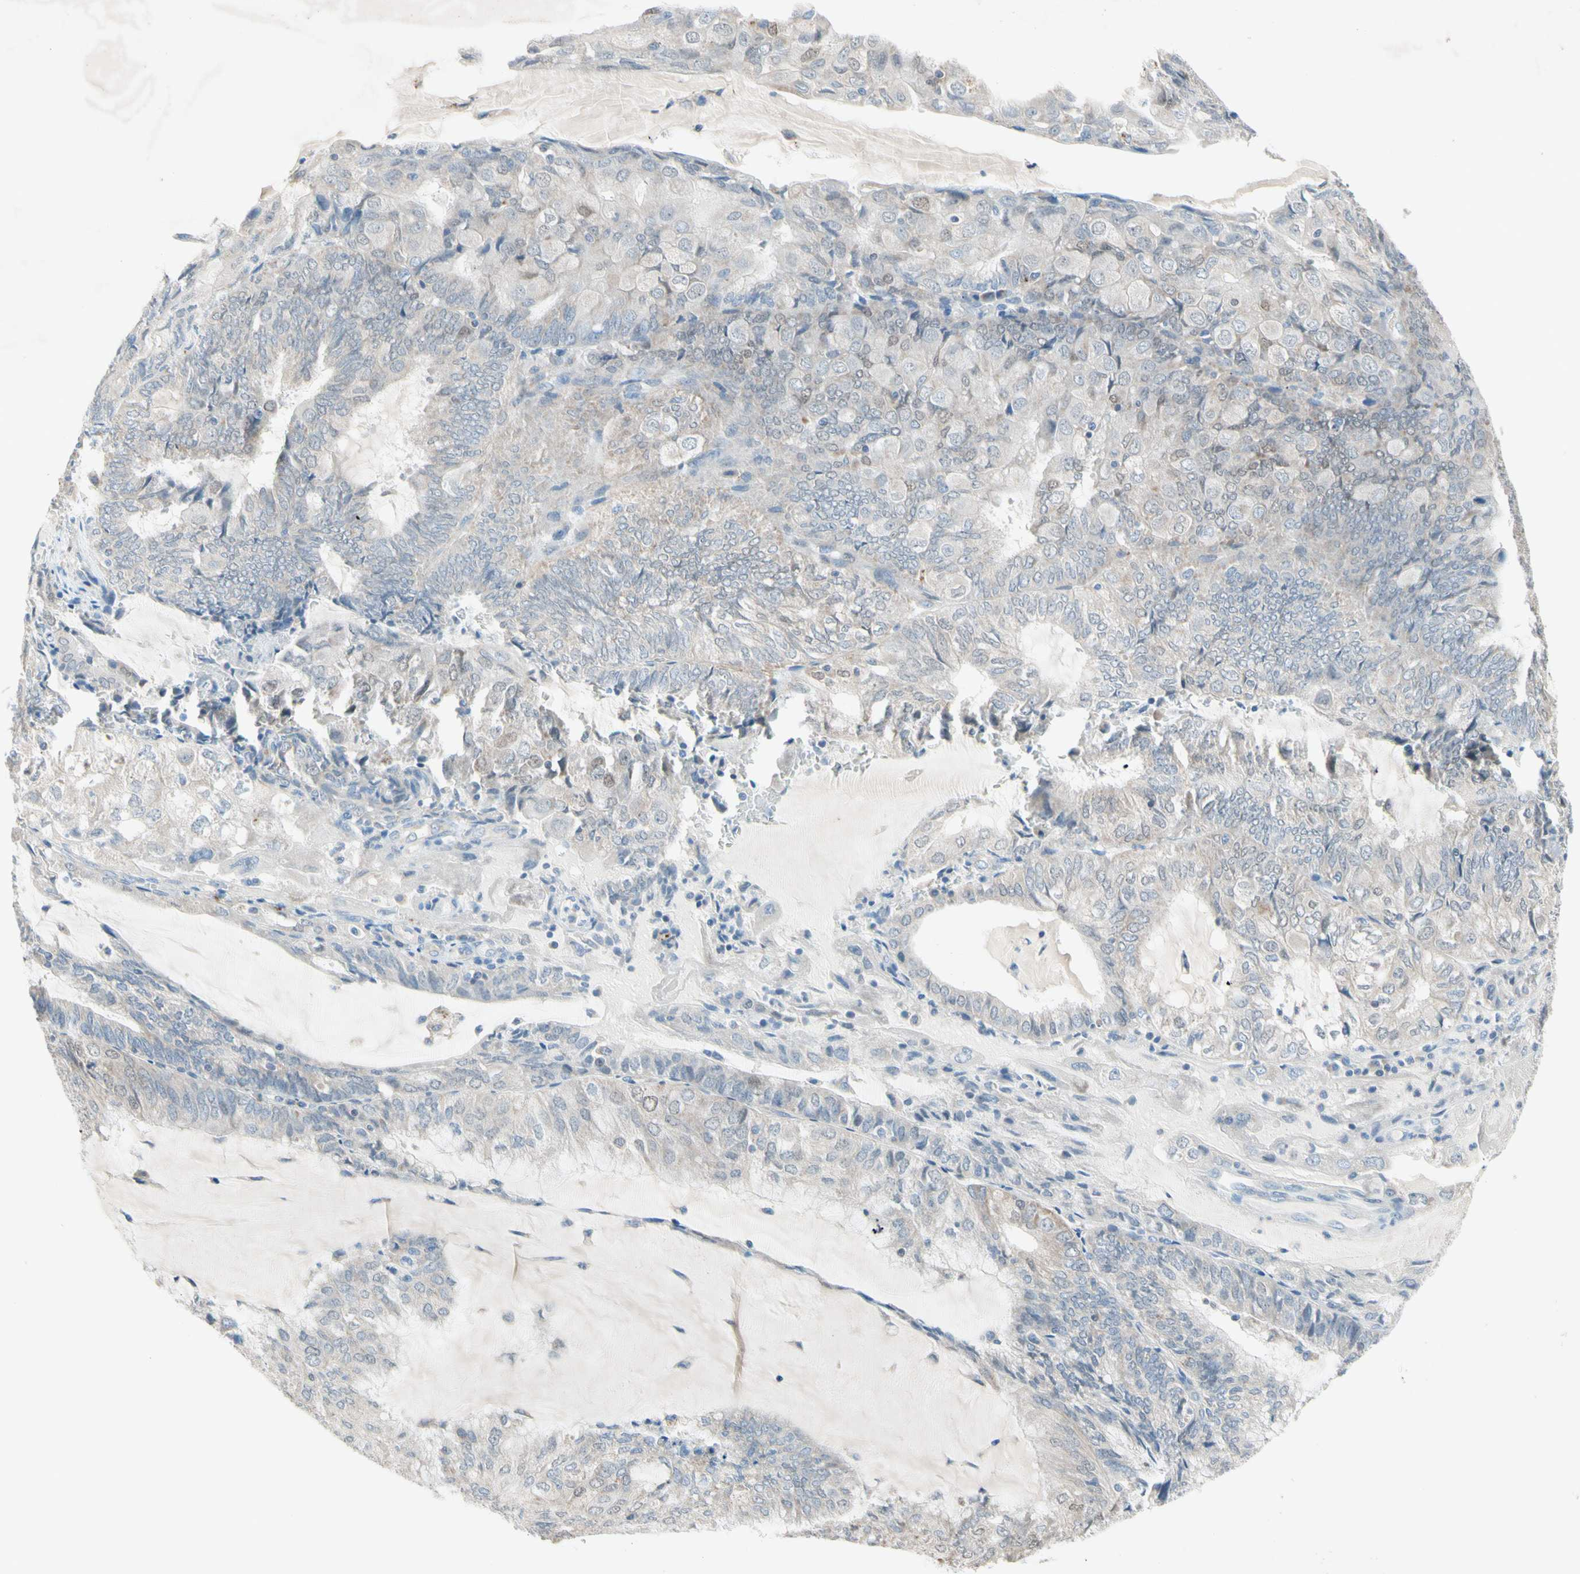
{"staining": {"intensity": "weak", "quantity": "25%-75%", "location": "cytoplasmic/membranous"}, "tissue": "endometrial cancer", "cell_type": "Tumor cells", "image_type": "cancer", "snomed": [{"axis": "morphology", "description": "Adenocarcinoma, NOS"}, {"axis": "topography", "description": "Endometrium"}], "caption": "Immunohistochemistry (IHC) (DAB (3,3'-diaminobenzidine)) staining of human endometrial adenocarcinoma demonstrates weak cytoplasmic/membranous protein staining in approximately 25%-75% of tumor cells. (Stains: DAB (3,3'-diaminobenzidine) in brown, nuclei in blue, Microscopy: brightfield microscopy at high magnification).", "gene": "MFF", "patient": {"sex": "female", "age": 81}}